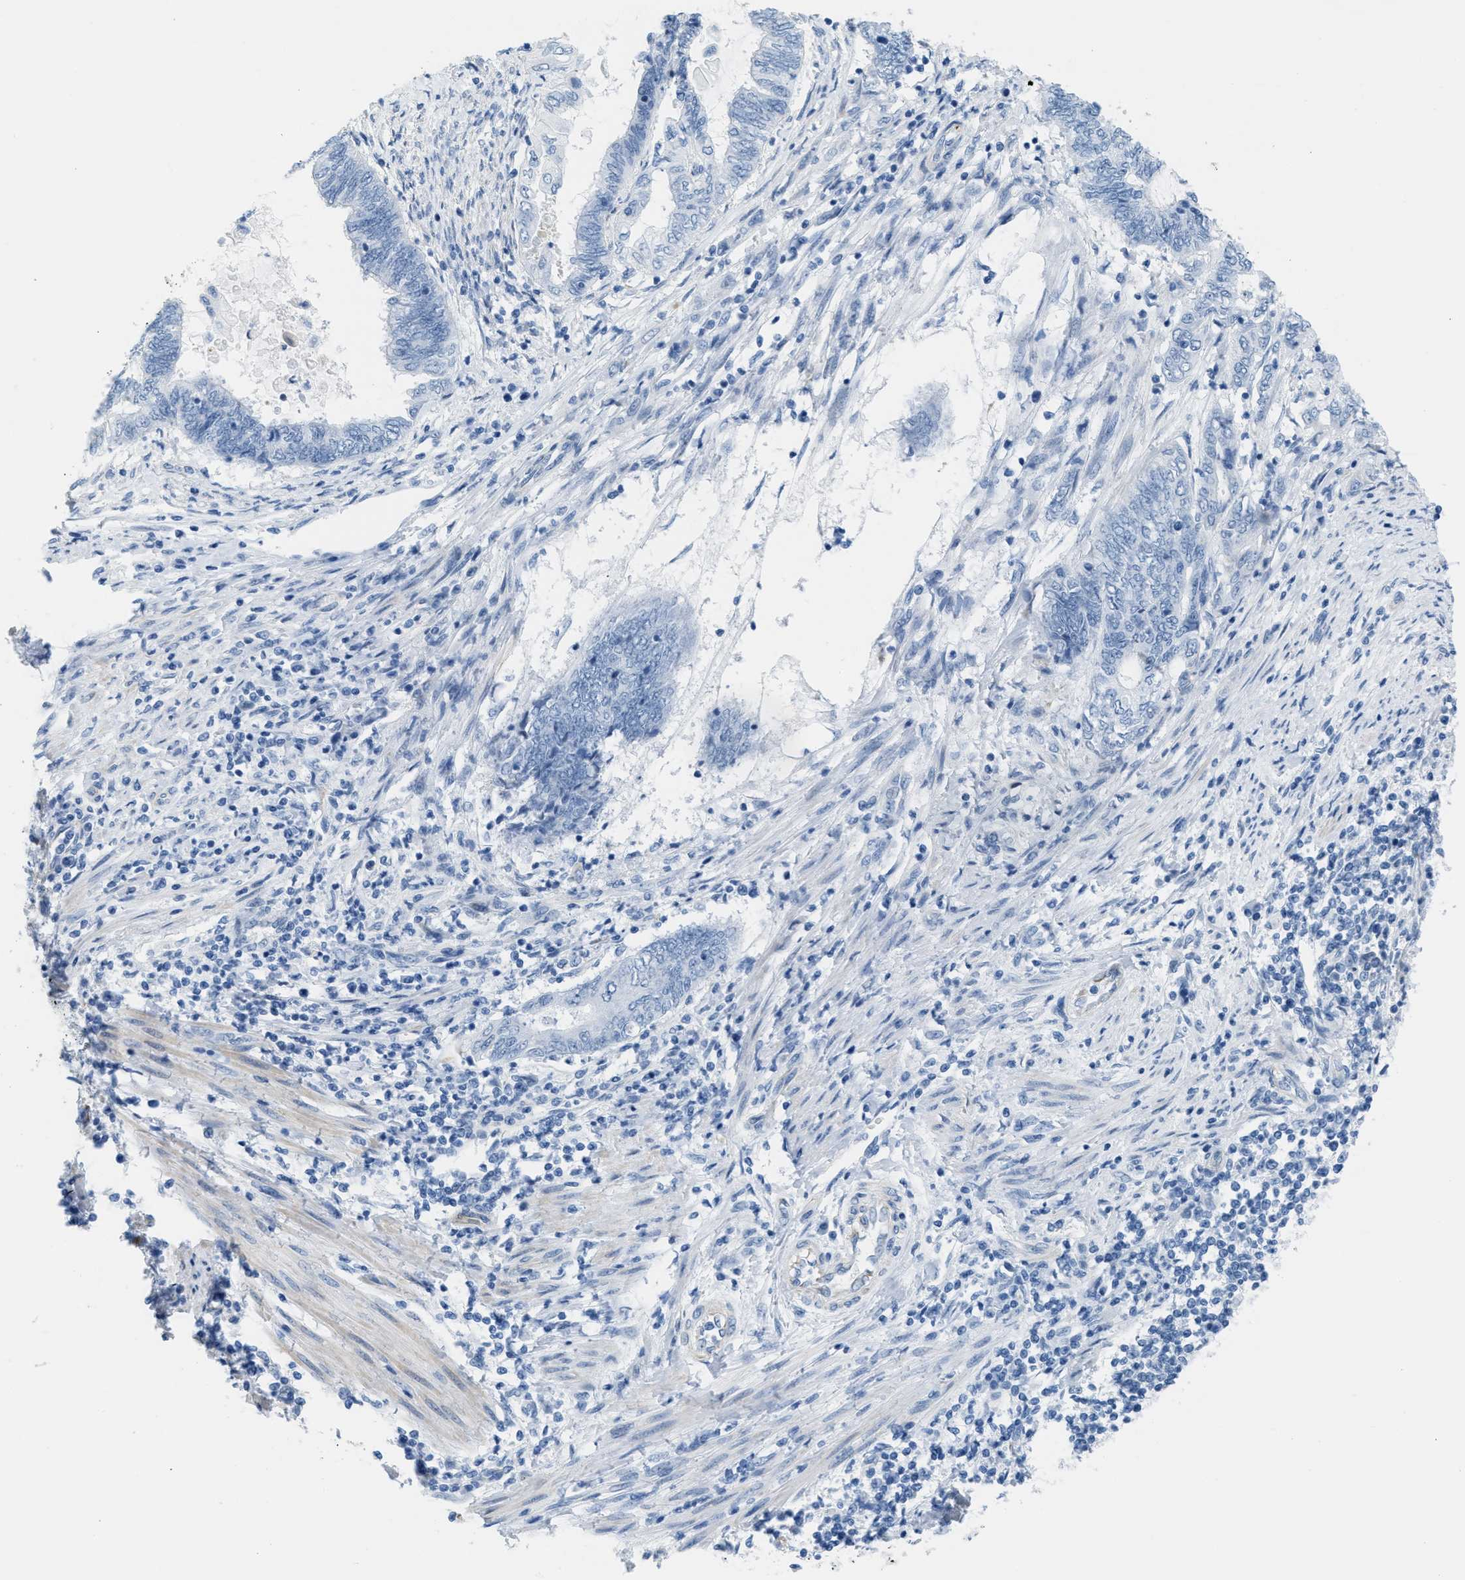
{"staining": {"intensity": "negative", "quantity": "none", "location": "none"}, "tissue": "endometrial cancer", "cell_type": "Tumor cells", "image_type": "cancer", "snomed": [{"axis": "morphology", "description": "Adenocarcinoma, NOS"}, {"axis": "topography", "description": "Uterus"}, {"axis": "topography", "description": "Endometrium"}], "caption": "Tumor cells are negative for protein expression in human adenocarcinoma (endometrial).", "gene": "SLC12A1", "patient": {"sex": "female", "age": 70}}